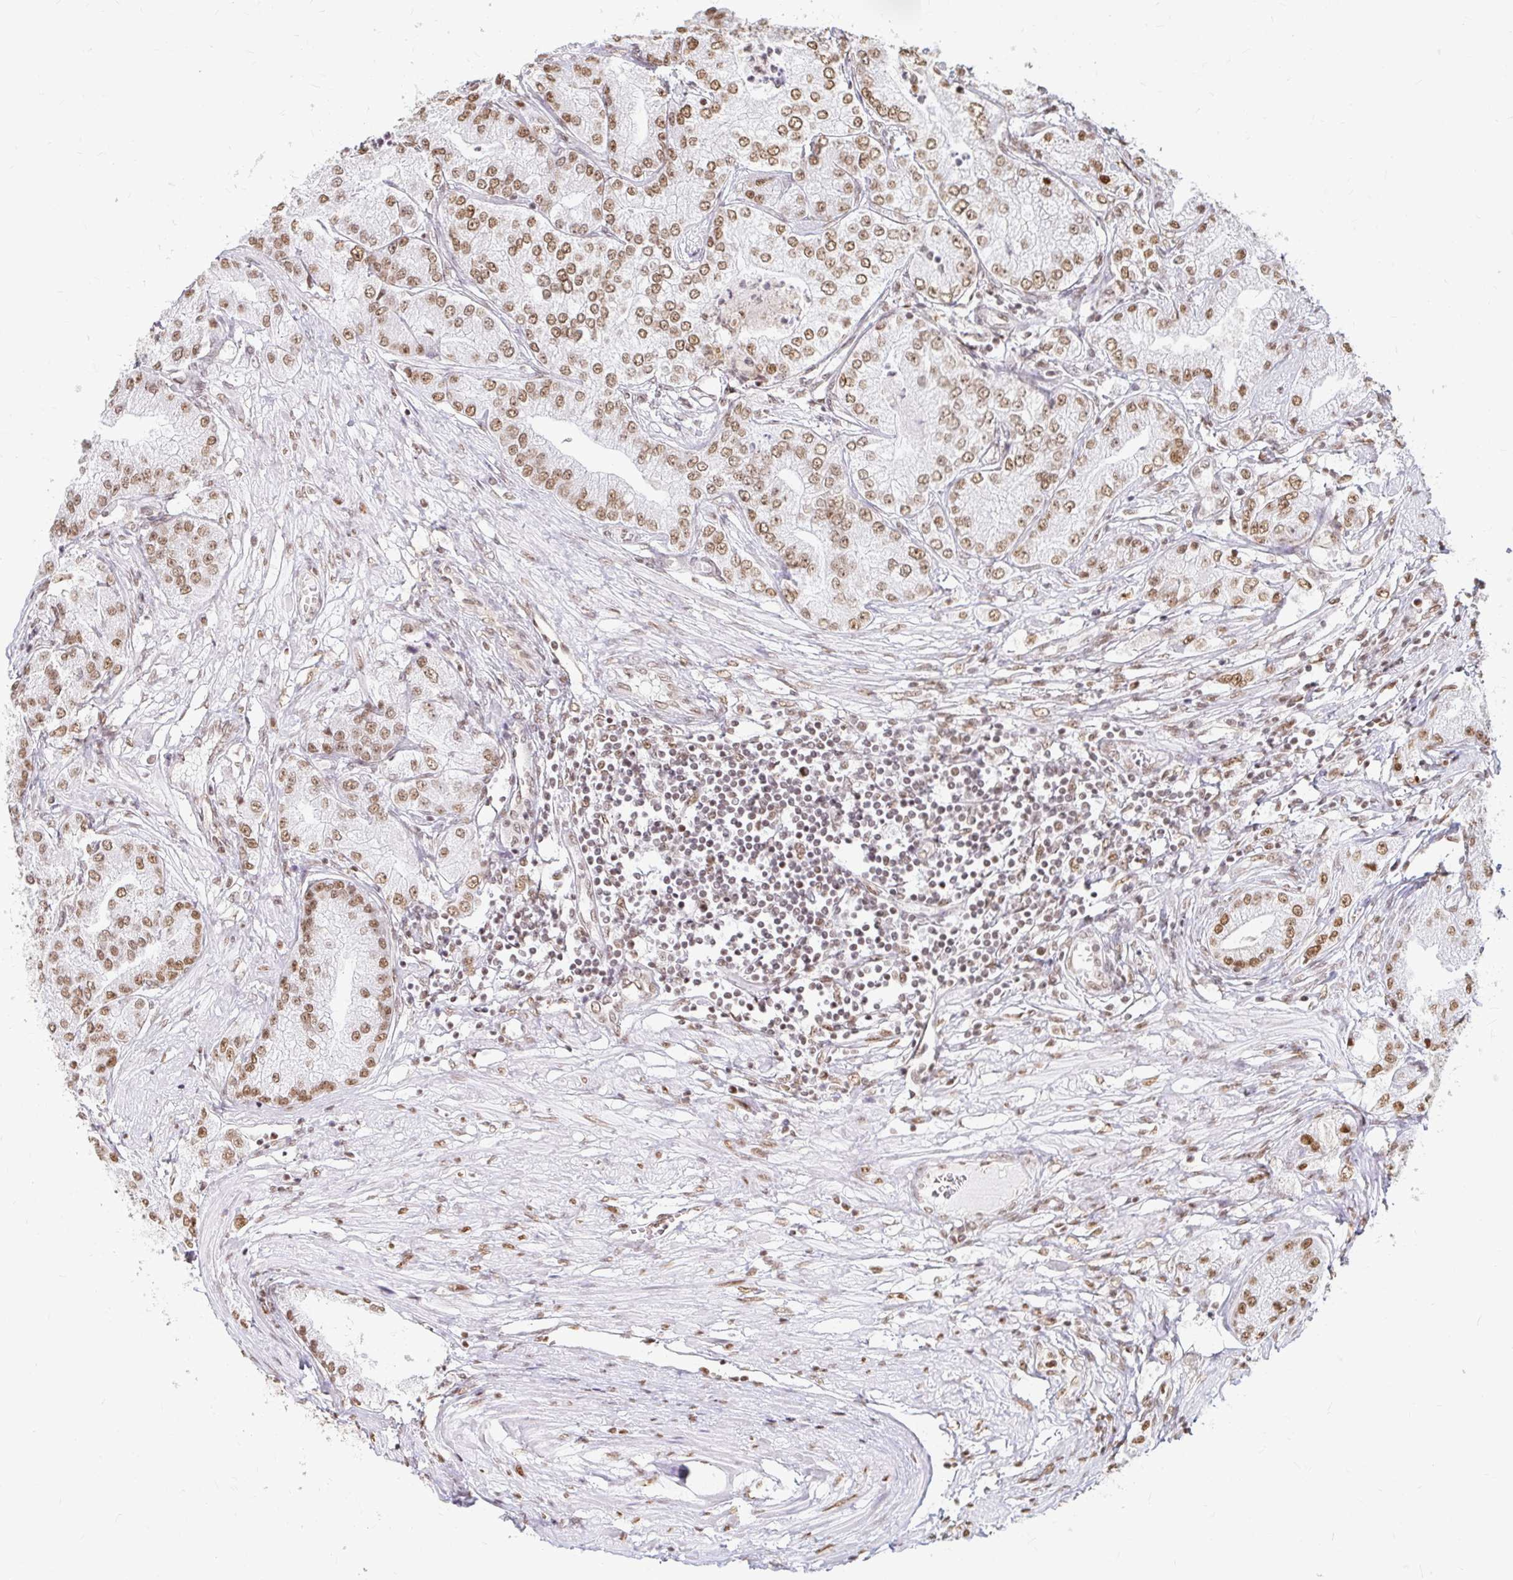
{"staining": {"intensity": "moderate", "quantity": ">75%", "location": "nuclear"}, "tissue": "prostate cancer", "cell_type": "Tumor cells", "image_type": "cancer", "snomed": [{"axis": "morphology", "description": "Adenocarcinoma, High grade"}, {"axis": "topography", "description": "Prostate"}], "caption": "Moderate nuclear staining for a protein is identified in approximately >75% of tumor cells of adenocarcinoma (high-grade) (prostate) using immunohistochemistry (IHC).", "gene": "HNRNPU", "patient": {"sex": "male", "age": 61}}